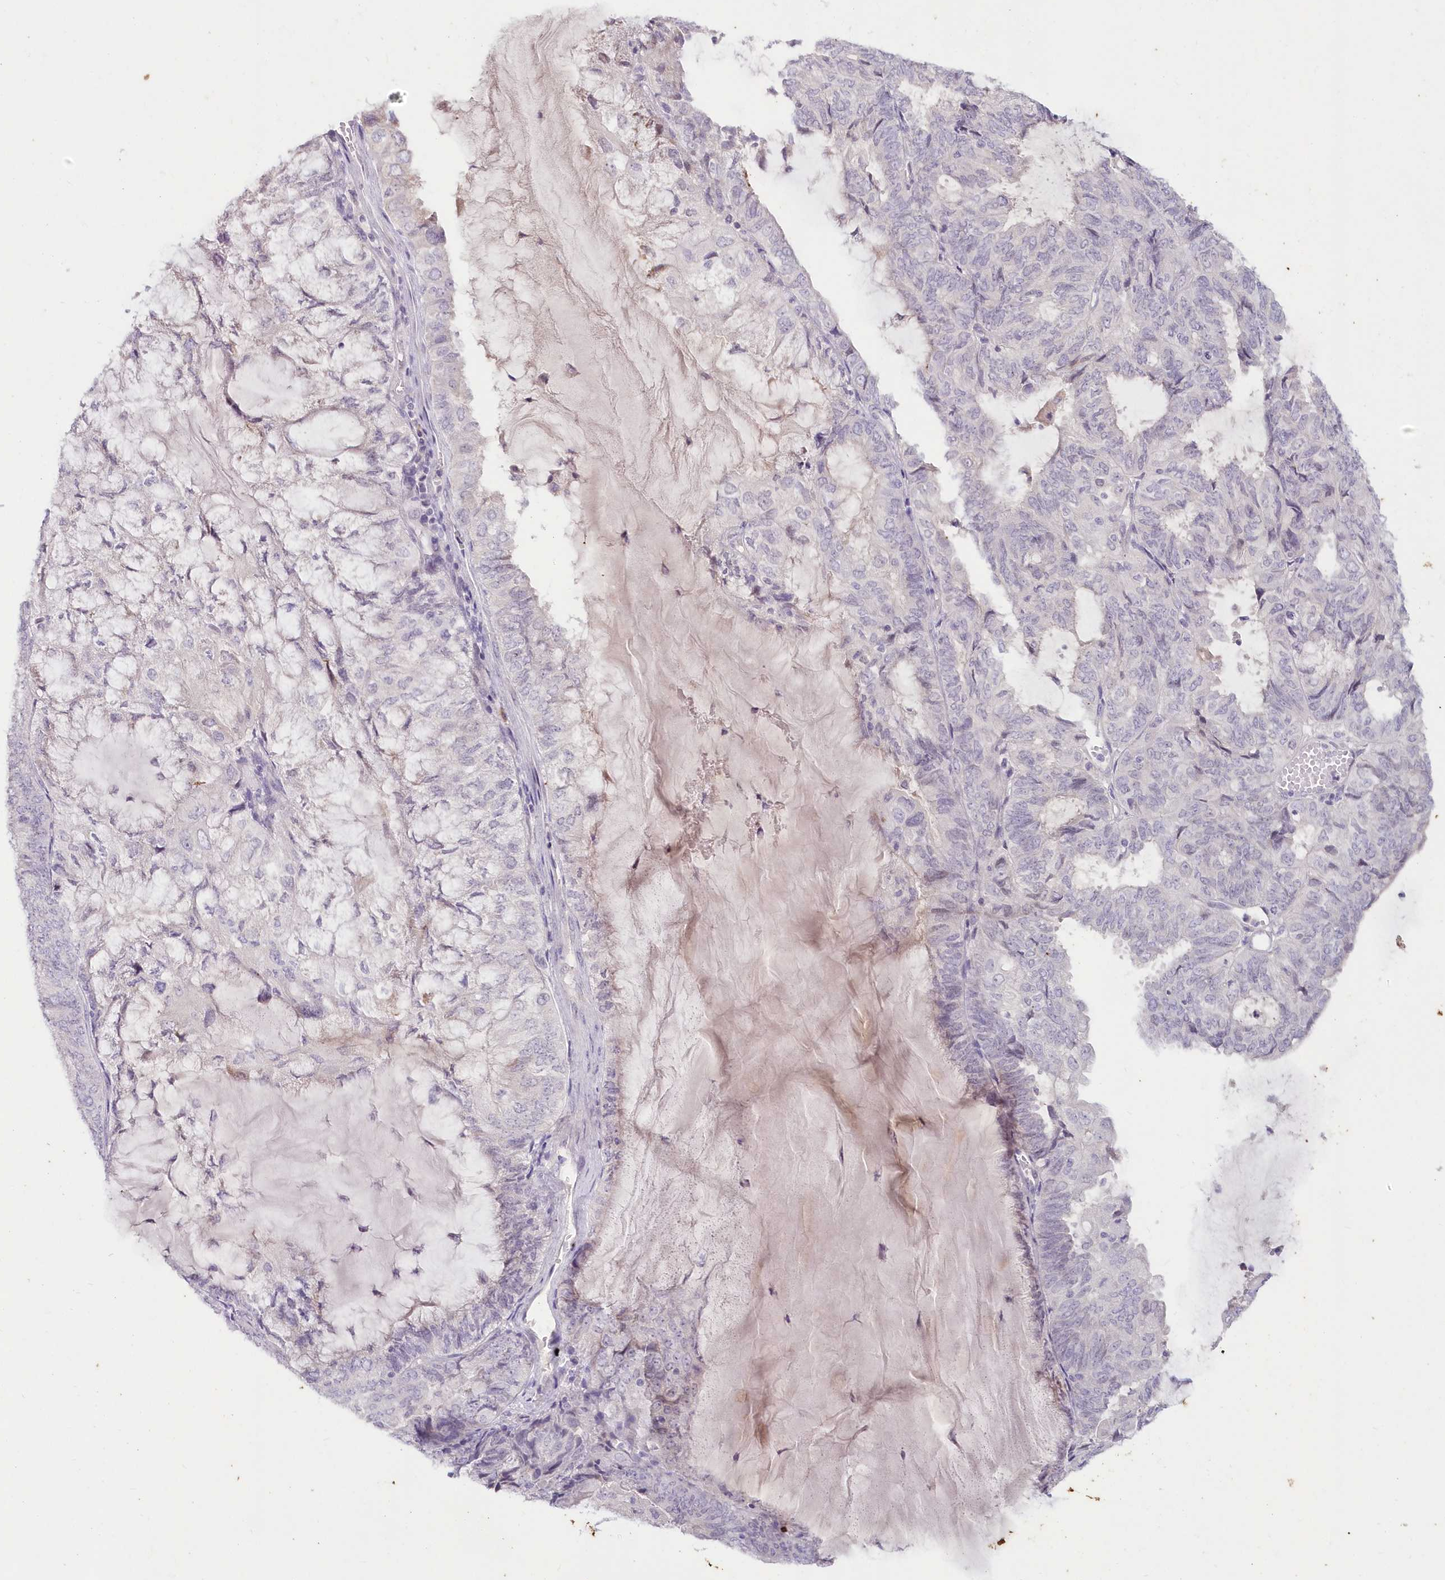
{"staining": {"intensity": "negative", "quantity": "none", "location": "none"}, "tissue": "endometrial cancer", "cell_type": "Tumor cells", "image_type": "cancer", "snomed": [{"axis": "morphology", "description": "Adenocarcinoma, NOS"}, {"axis": "topography", "description": "Endometrium"}], "caption": "Immunohistochemistry (IHC) of adenocarcinoma (endometrial) exhibits no staining in tumor cells.", "gene": "SNED1", "patient": {"sex": "female", "age": 81}}